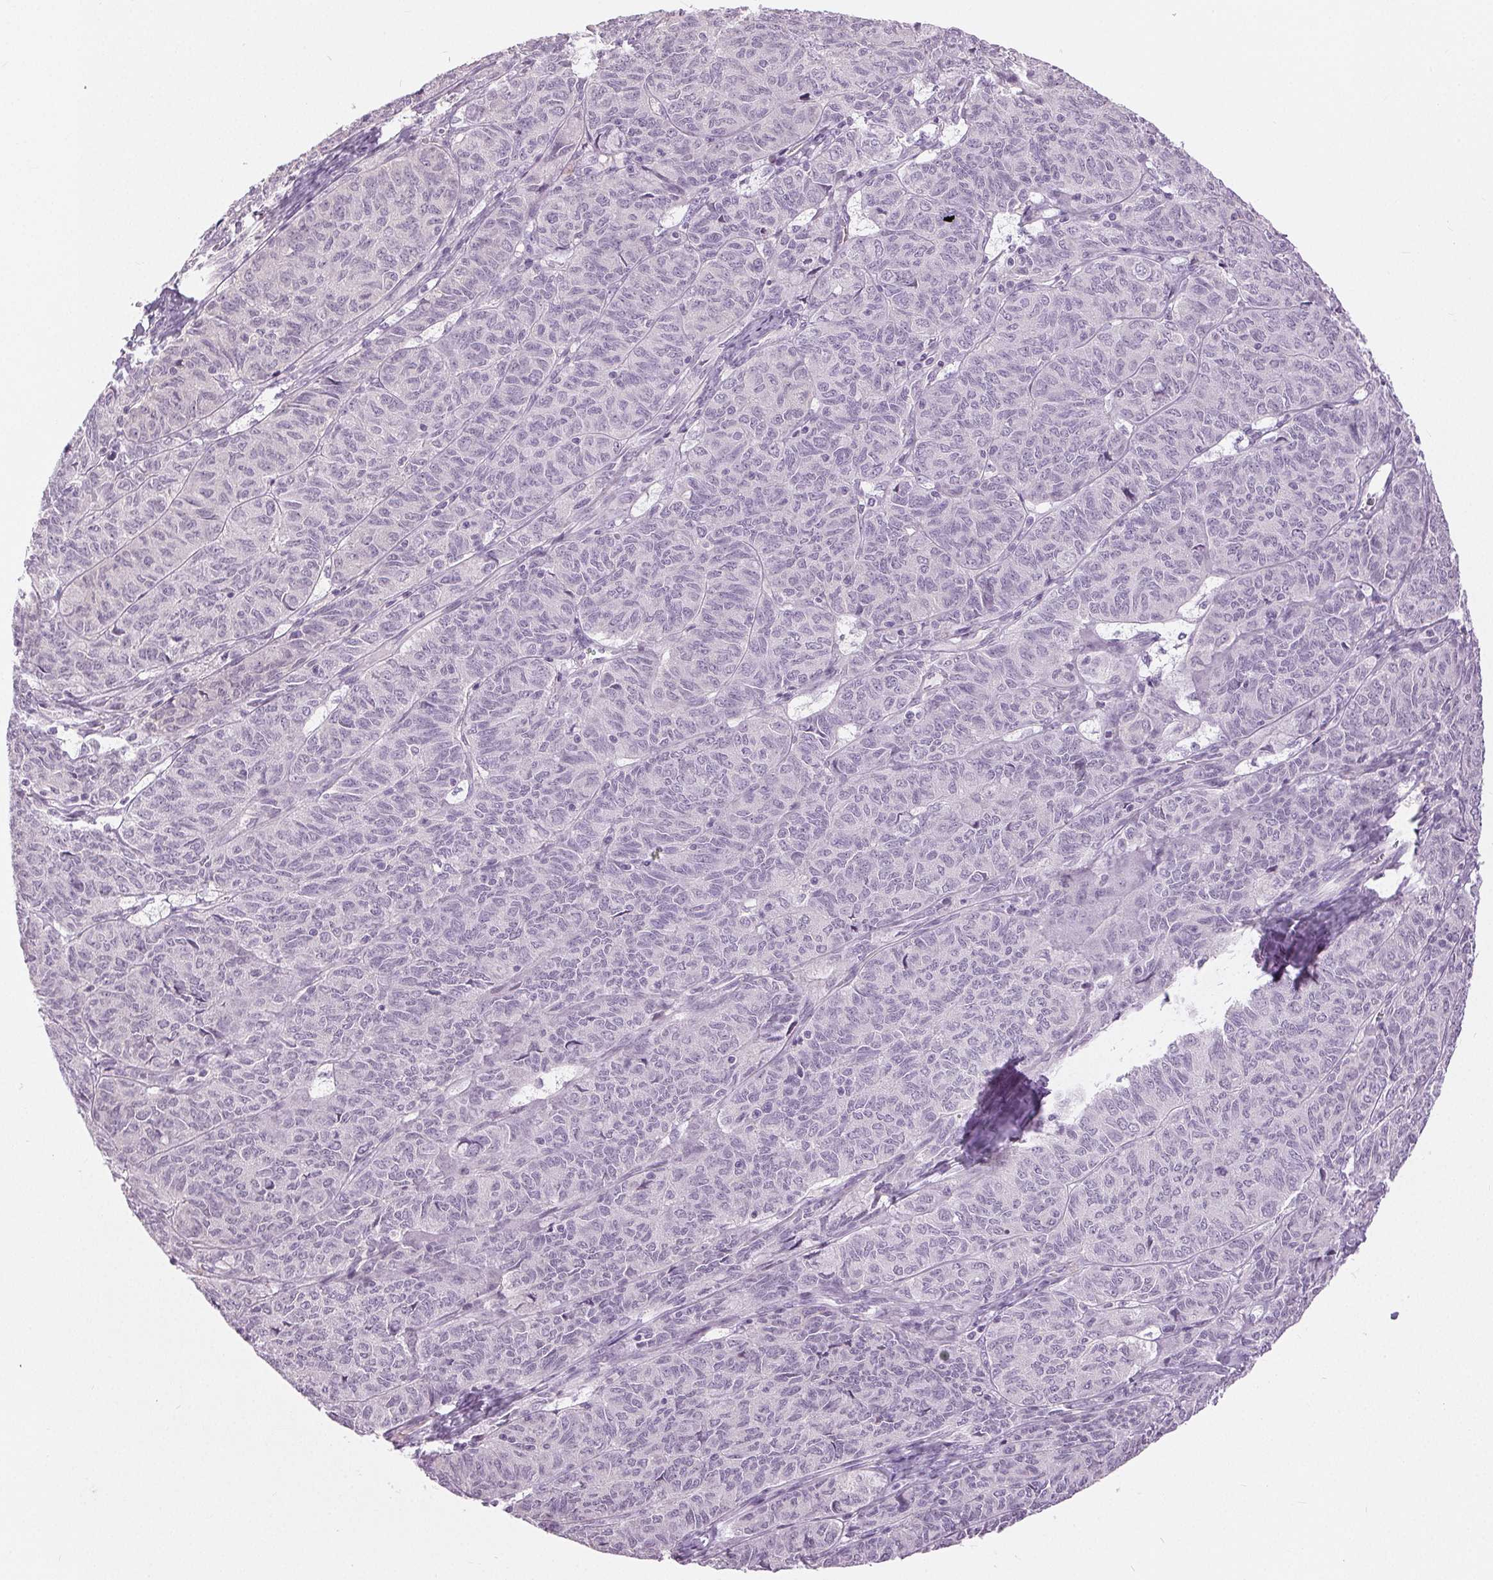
{"staining": {"intensity": "negative", "quantity": "none", "location": "none"}, "tissue": "ovarian cancer", "cell_type": "Tumor cells", "image_type": "cancer", "snomed": [{"axis": "morphology", "description": "Carcinoma, endometroid"}, {"axis": "topography", "description": "Ovary"}], "caption": "A high-resolution photomicrograph shows immunohistochemistry (IHC) staining of ovarian cancer (endometroid carcinoma), which reveals no significant staining in tumor cells. (DAB (3,3'-diaminobenzidine) IHC, high magnification).", "gene": "DSG3", "patient": {"sex": "female", "age": 80}}